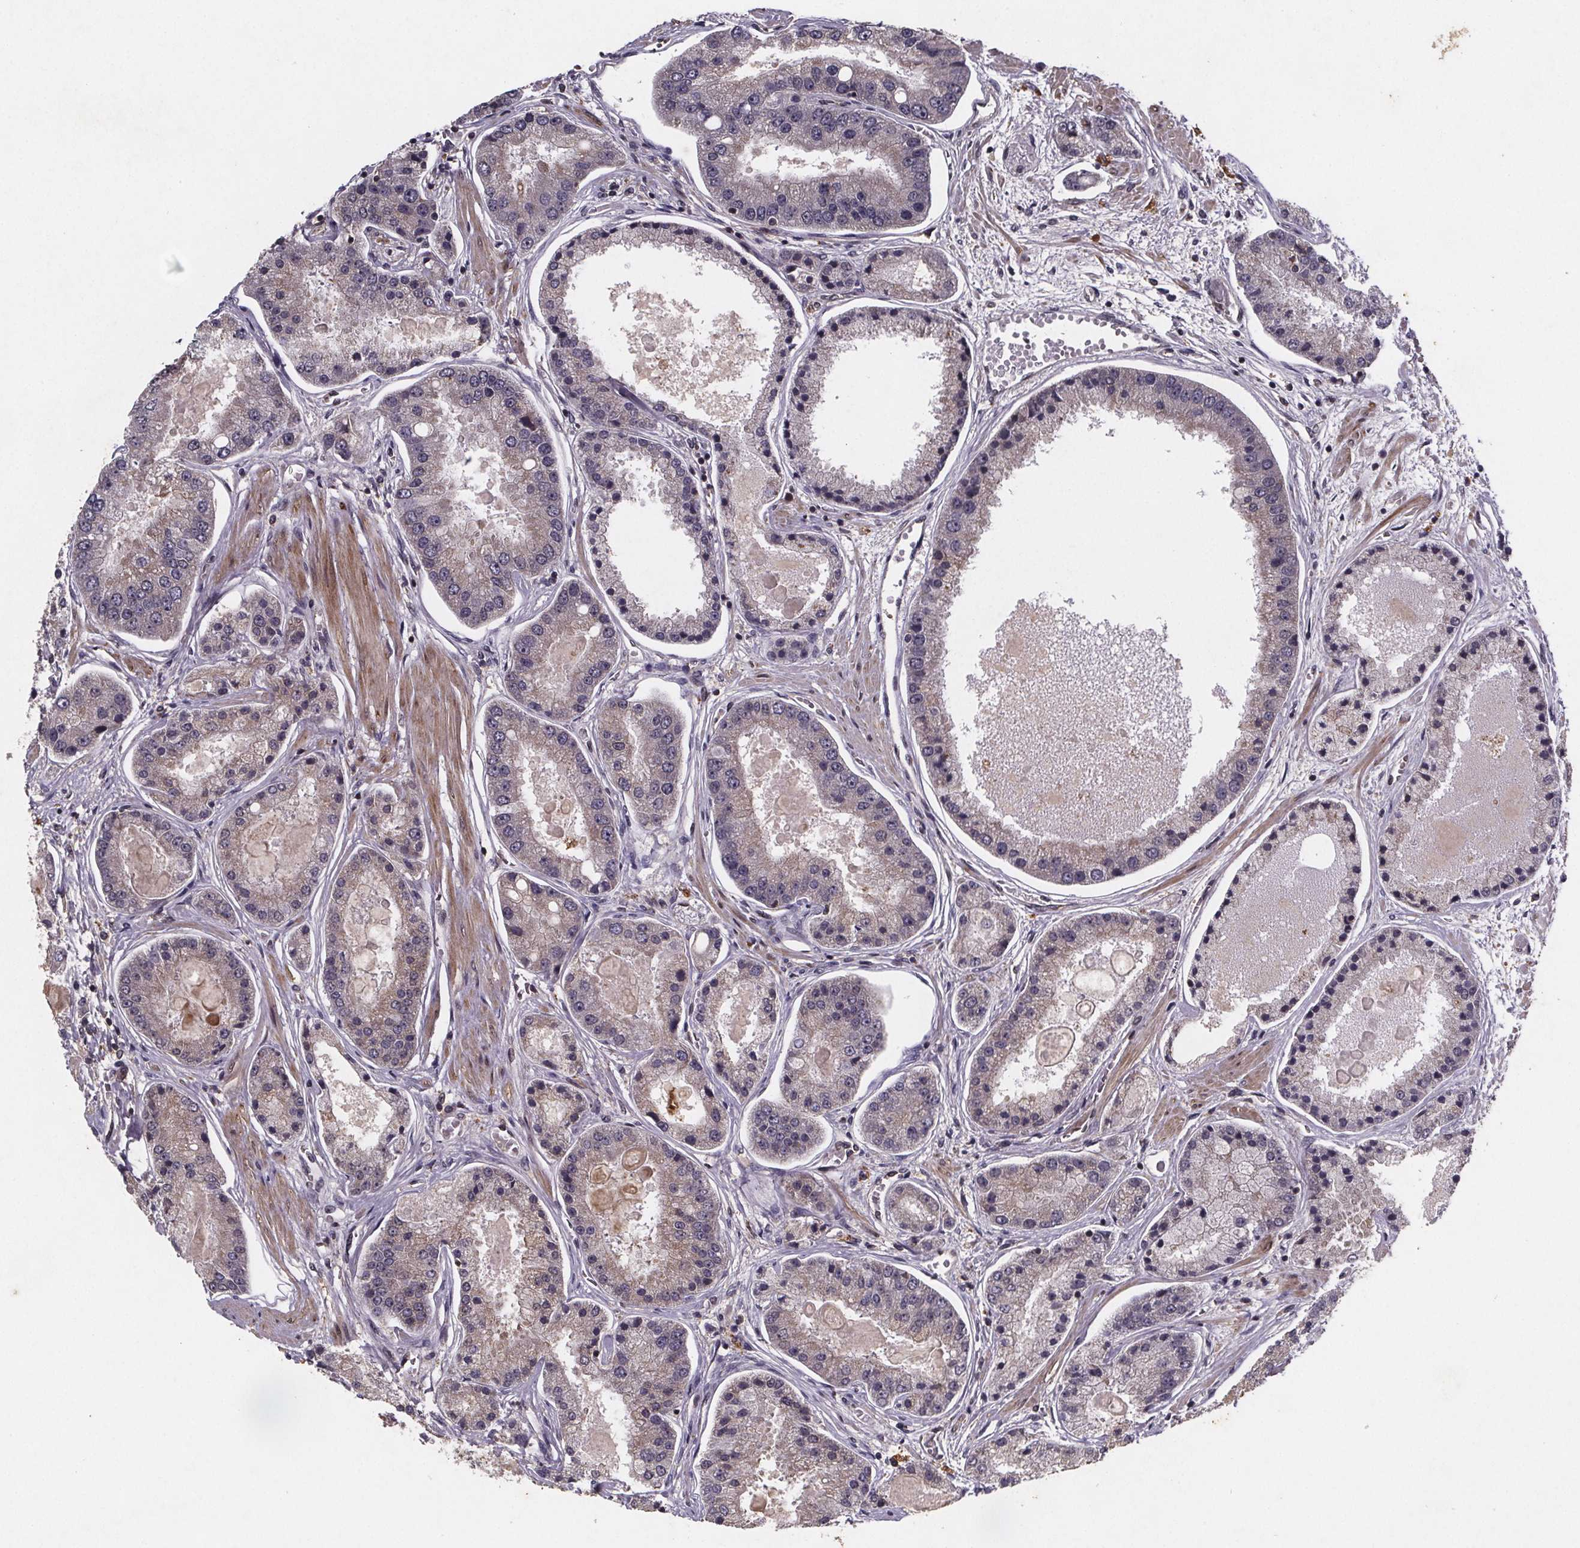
{"staining": {"intensity": "weak", "quantity": "<25%", "location": "cytoplasmic/membranous"}, "tissue": "prostate cancer", "cell_type": "Tumor cells", "image_type": "cancer", "snomed": [{"axis": "morphology", "description": "Adenocarcinoma, High grade"}, {"axis": "topography", "description": "Prostate"}], "caption": "Immunohistochemistry histopathology image of neoplastic tissue: human prostate cancer (adenocarcinoma (high-grade)) stained with DAB displays no significant protein expression in tumor cells. (IHC, brightfield microscopy, high magnification).", "gene": "PIERCE2", "patient": {"sex": "male", "age": 67}}